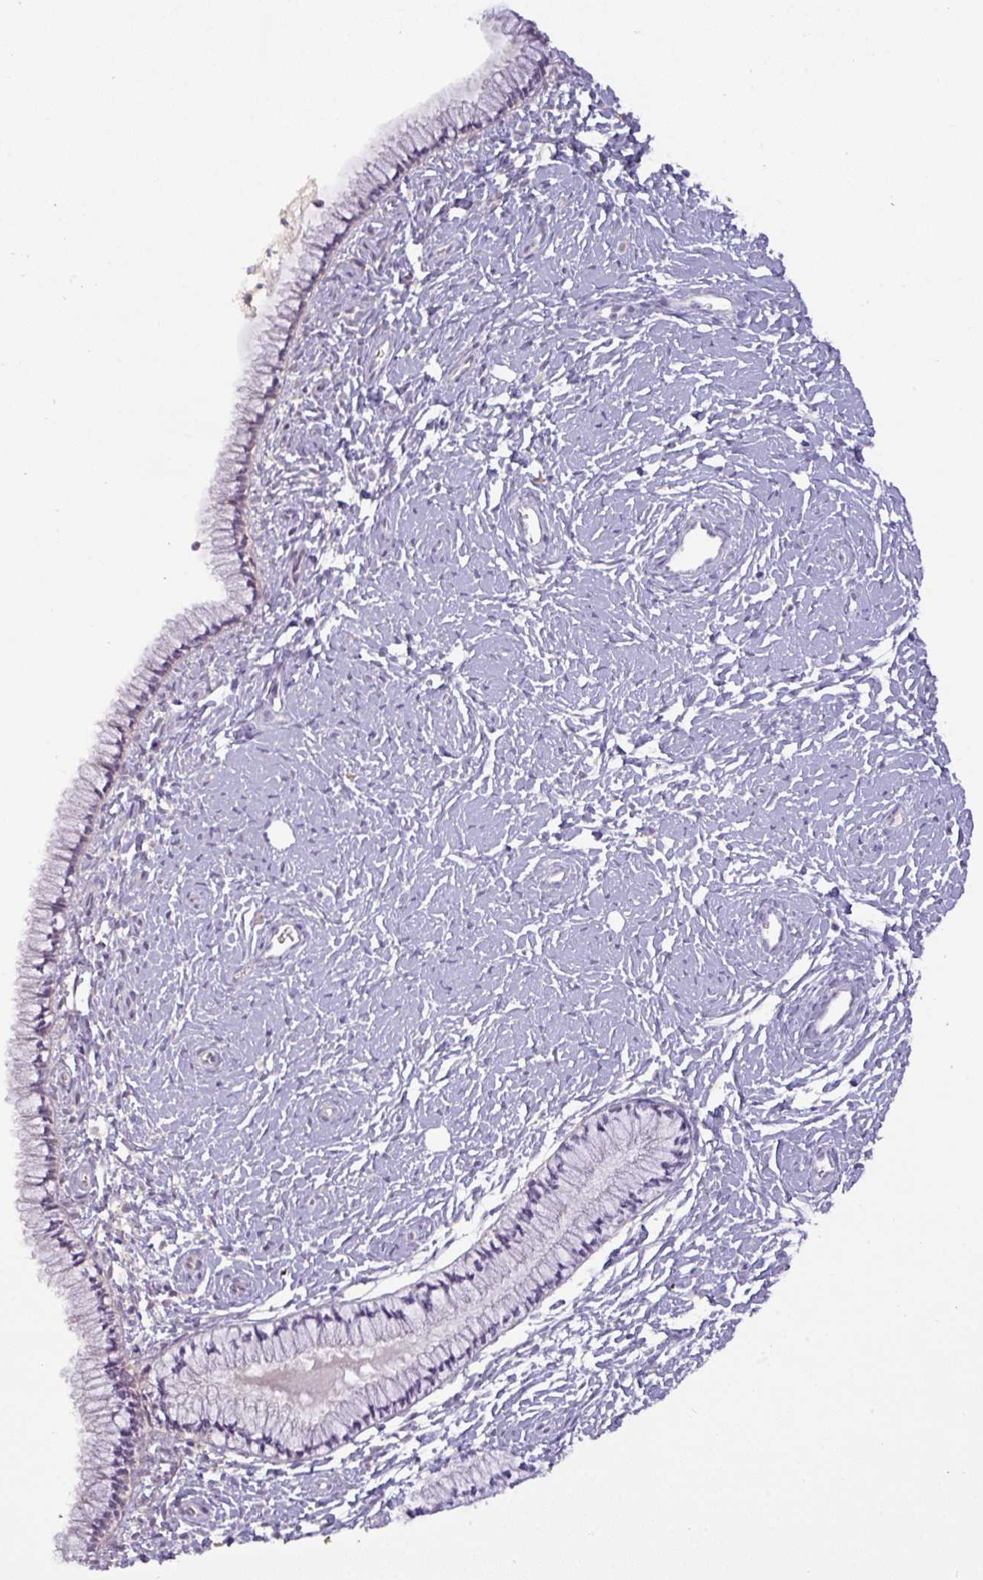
{"staining": {"intensity": "negative", "quantity": "none", "location": "none"}, "tissue": "cervix", "cell_type": "Glandular cells", "image_type": "normal", "snomed": [{"axis": "morphology", "description": "Normal tissue, NOS"}, {"axis": "topography", "description": "Cervix"}], "caption": "Immunohistochemistry of unremarkable human cervix exhibits no expression in glandular cells.", "gene": "DRD5", "patient": {"sex": "female", "age": 33}}